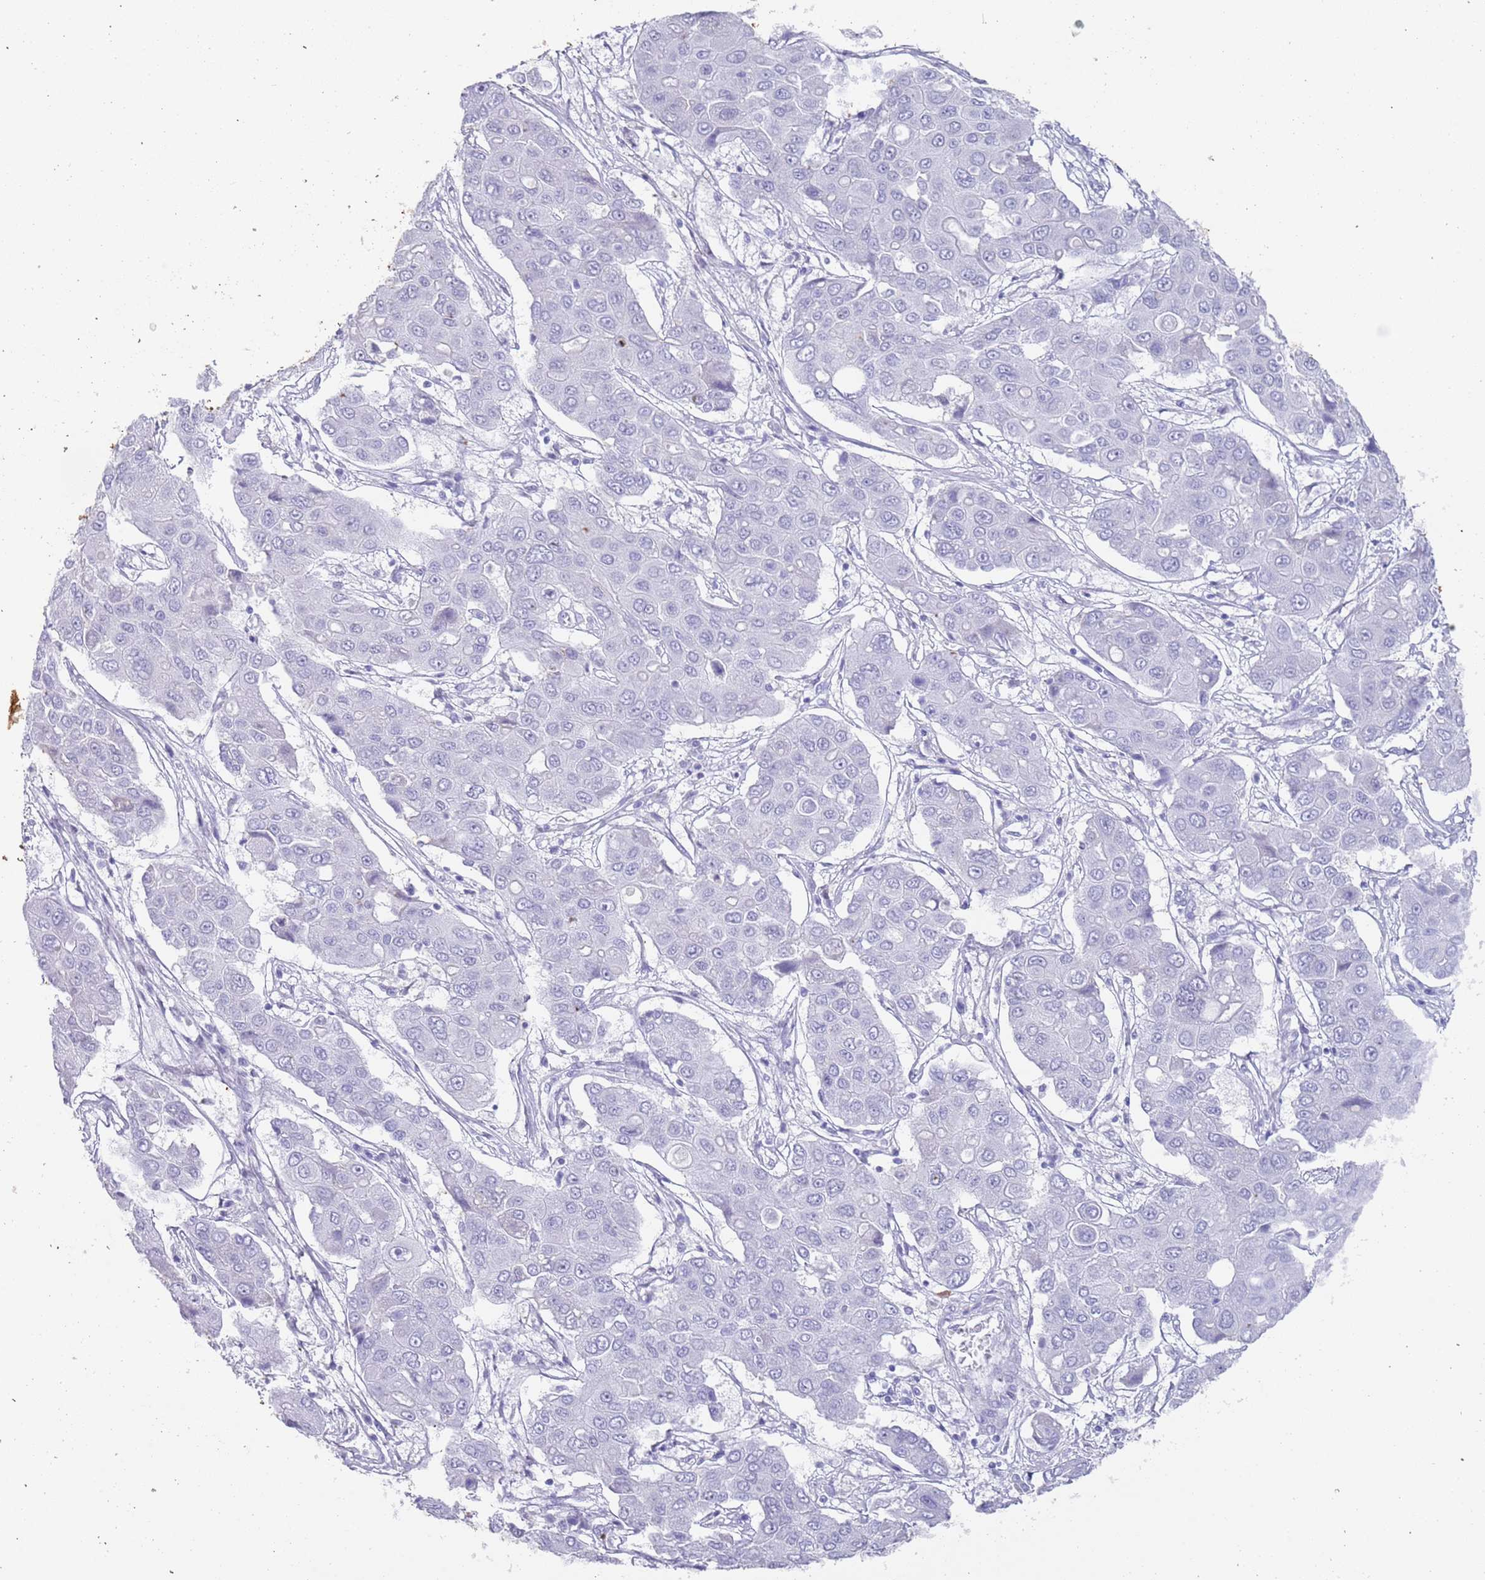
{"staining": {"intensity": "negative", "quantity": "none", "location": "none"}, "tissue": "liver cancer", "cell_type": "Tumor cells", "image_type": "cancer", "snomed": [{"axis": "morphology", "description": "Cholangiocarcinoma"}, {"axis": "topography", "description": "Liver"}], "caption": "Immunohistochemistry (IHC) micrograph of liver cancer stained for a protein (brown), which exhibits no staining in tumor cells.", "gene": "MYADML2", "patient": {"sex": "male", "age": 67}}